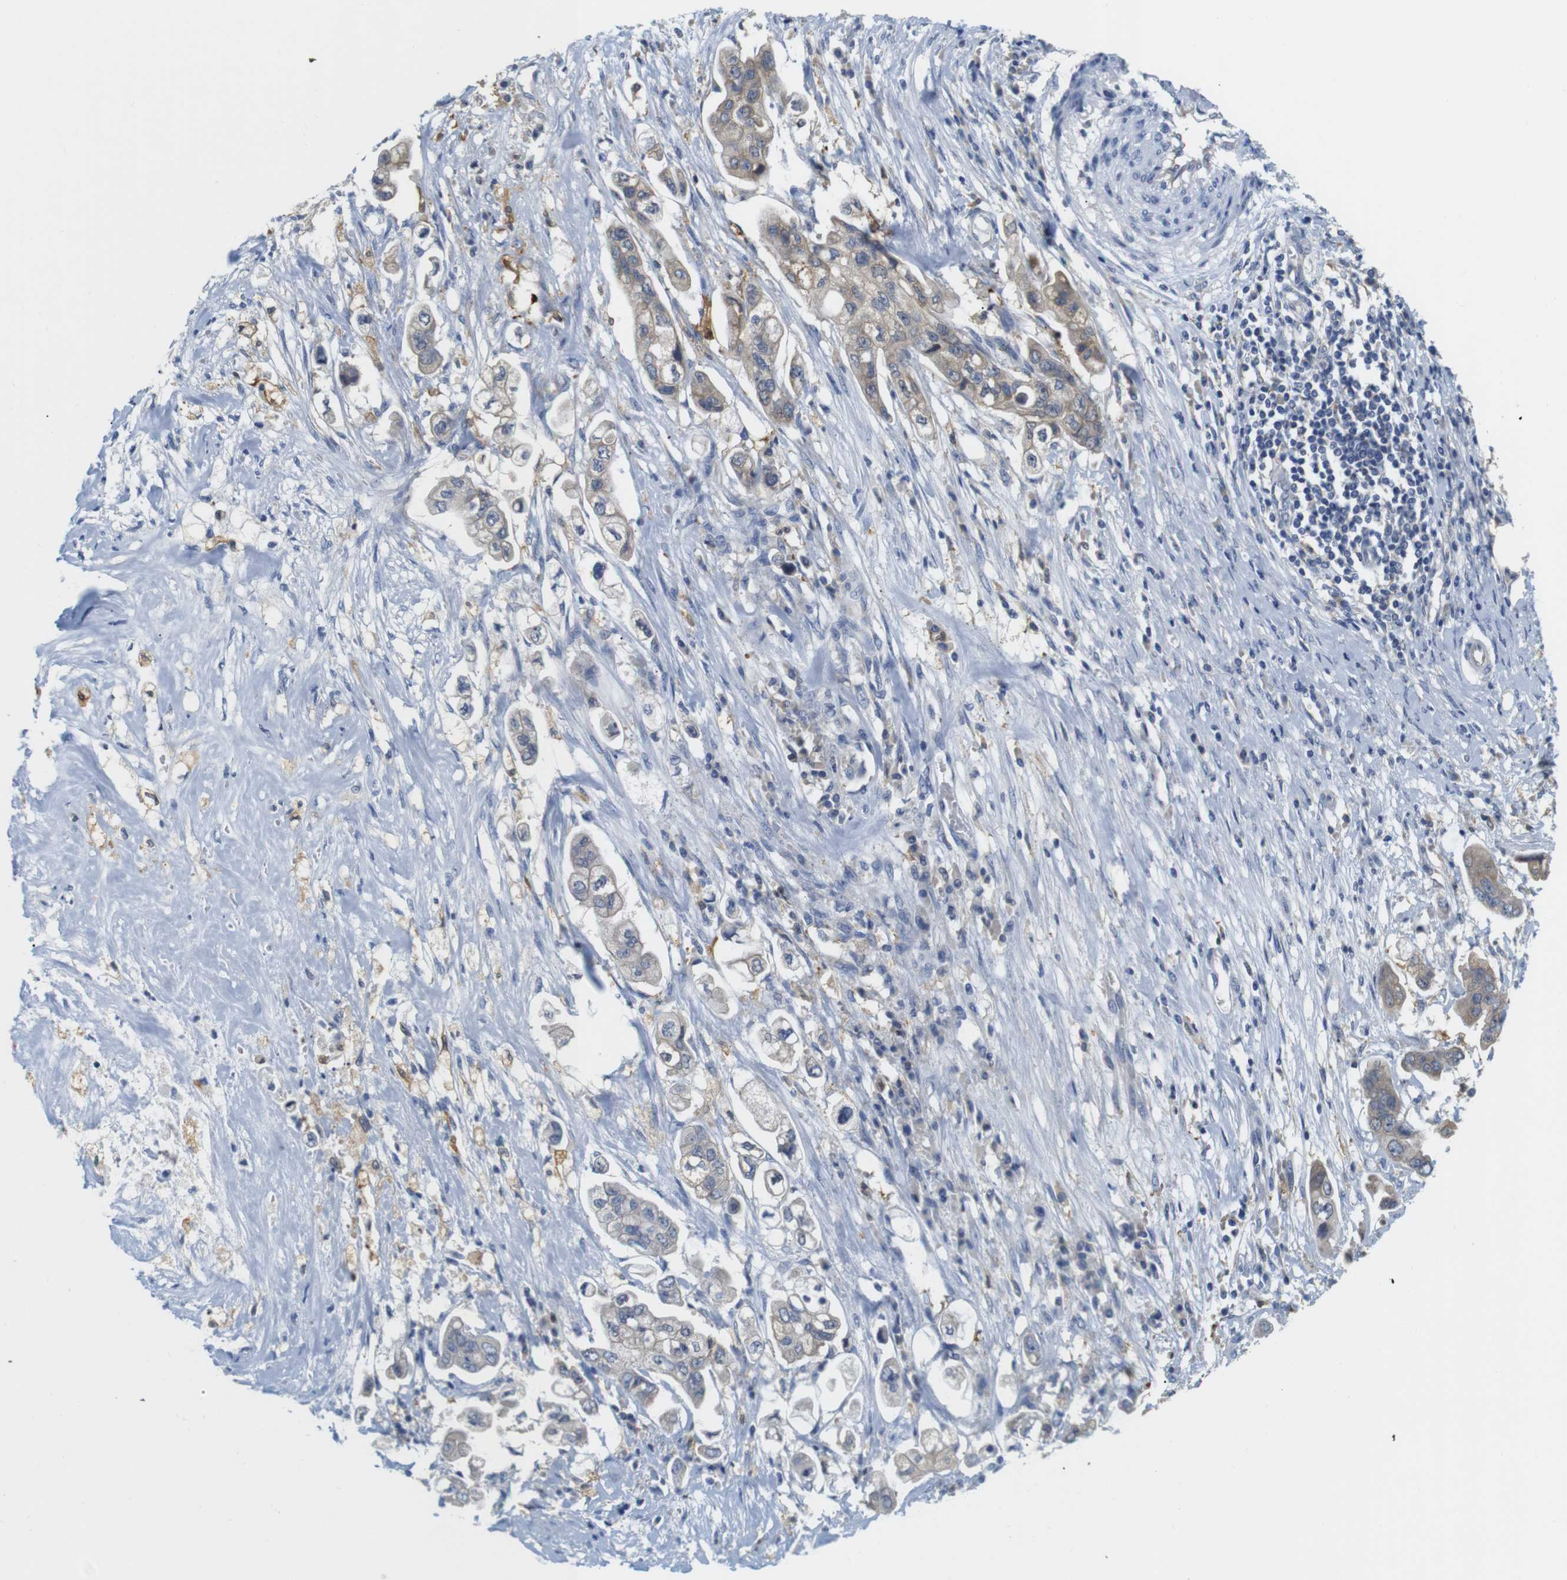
{"staining": {"intensity": "weak", "quantity": ">75%", "location": "cytoplasmic/membranous"}, "tissue": "stomach cancer", "cell_type": "Tumor cells", "image_type": "cancer", "snomed": [{"axis": "morphology", "description": "Adenocarcinoma, NOS"}, {"axis": "topography", "description": "Stomach"}], "caption": "Weak cytoplasmic/membranous positivity for a protein is seen in approximately >75% of tumor cells of adenocarcinoma (stomach) using immunohistochemistry (IHC).", "gene": "NEBL", "patient": {"sex": "male", "age": 62}}